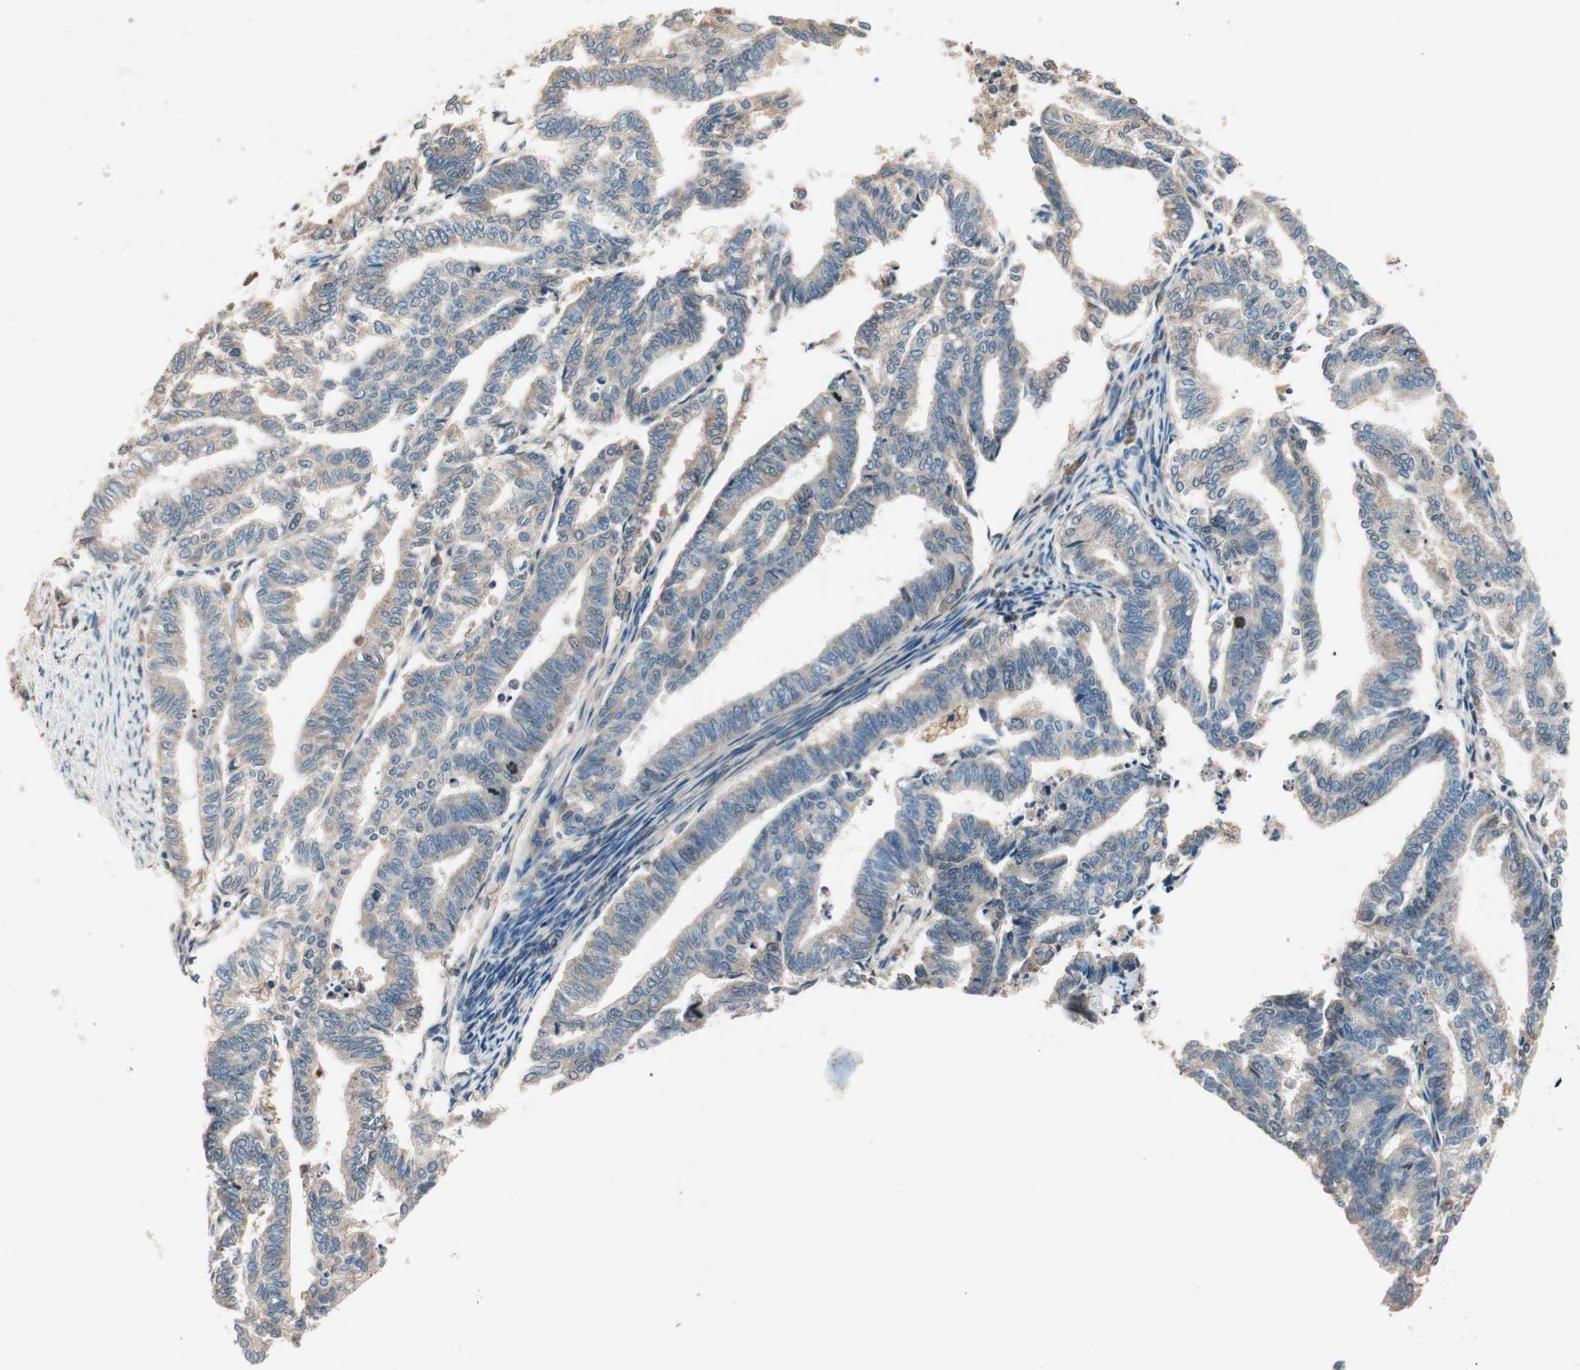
{"staining": {"intensity": "moderate", "quantity": ">75%", "location": "cytoplasmic/membranous"}, "tissue": "endometrial cancer", "cell_type": "Tumor cells", "image_type": "cancer", "snomed": [{"axis": "morphology", "description": "Adenocarcinoma, NOS"}, {"axis": "topography", "description": "Endometrium"}], "caption": "IHC (DAB (3,3'-diaminobenzidine)) staining of endometrial adenocarcinoma exhibits moderate cytoplasmic/membranous protein positivity in about >75% of tumor cells.", "gene": "NFRKB", "patient": {"sex": "female", "age": 79}}